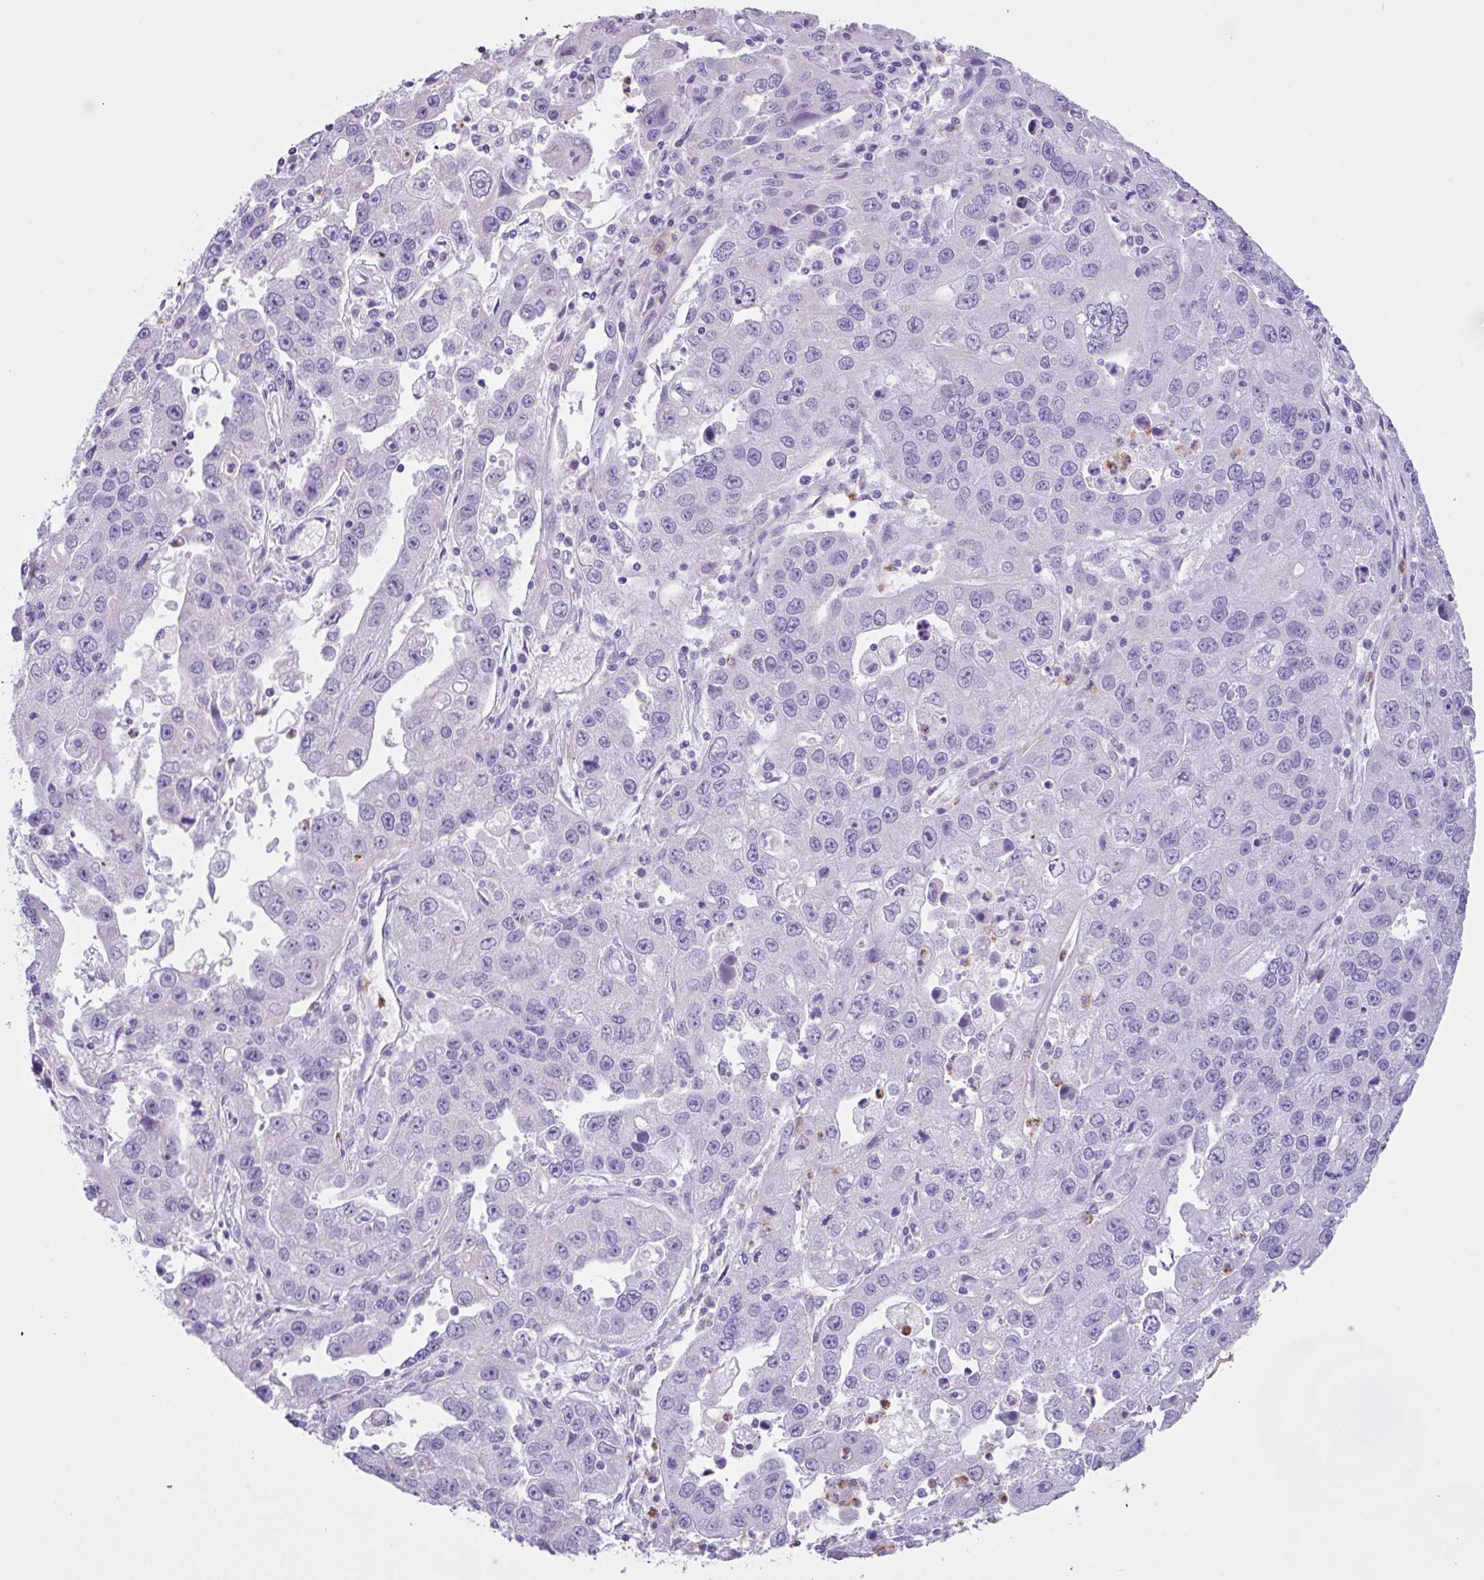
{"staining": {"intensity": "negative", "quantity": "none", "location": "none"}, "tissue": "endometrial cancer", "cell_type": "Tumor cells", "image_type": "cancer", "snomed": [{"axis": "morphology", "description": "Adenocarcinoma, NOS"}, {"axis": "topography", "description": "Uterus"}], "caption": "High power microscopy photomicrograph of an IHC image of endometrial cancer (adenocarcinoma), revealing no significant positivity in tumor cells.", "gene": "CST11", "patient": {"sex": "female", "age": 62}}